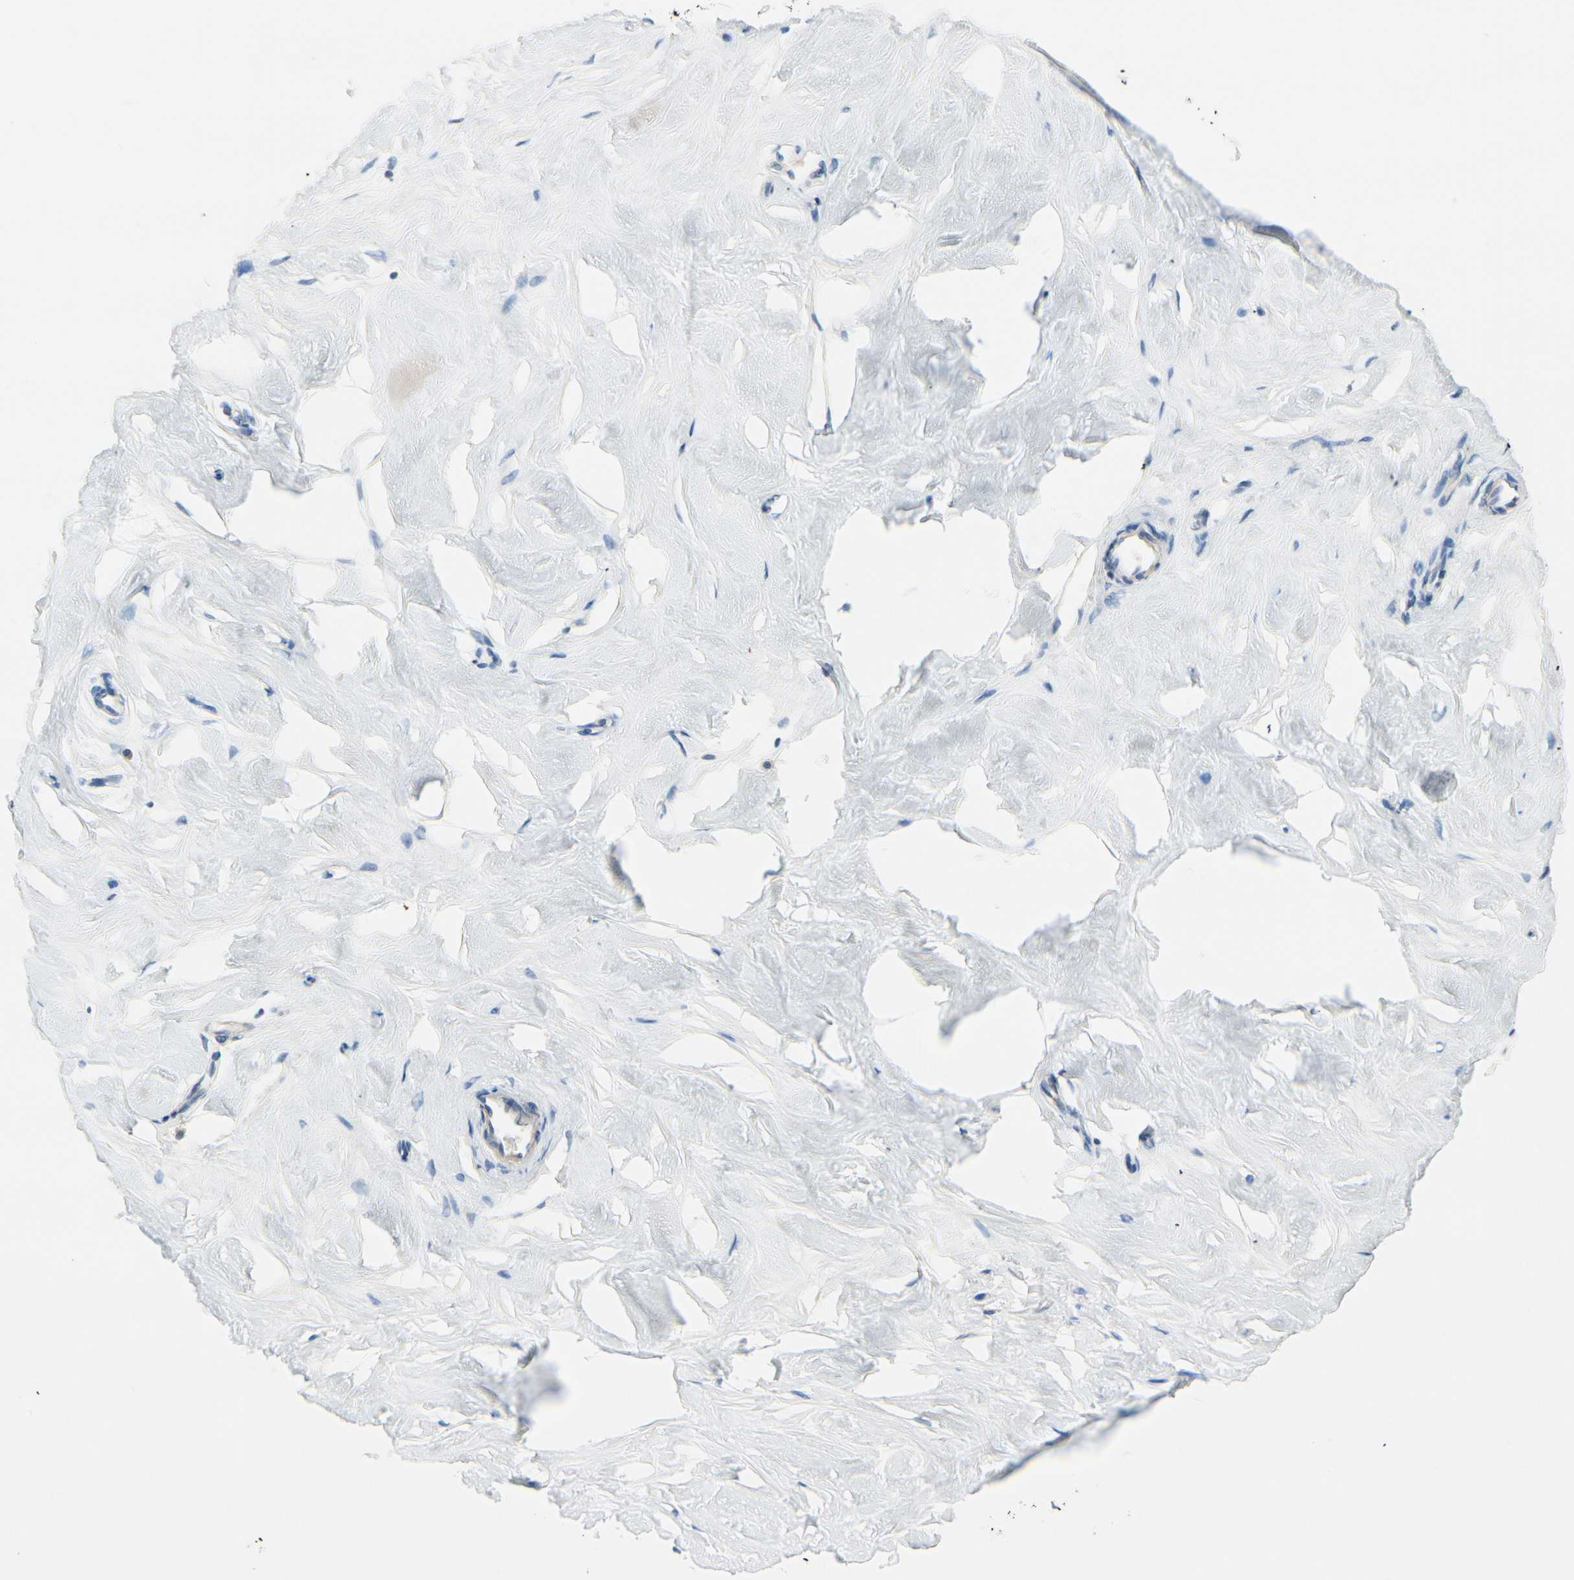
{"staining": {"intensity": "negative", "quantity": "none", "location": "none"}, "tissue": "breast", "cell_type": "Adipocytes", "image_type": "normal", "snomed": [{"axis": "morphology", "description": "Normal tissue, NOS"}, {"axis": "topography", "description": "Breast"}], "caption": "IHC micrograph of normal breast: human breast stained with DAB shows no significant protein staining in adipocytes.", "gene": "FCER2", "patient": {"sex": "female", "age": 23}}